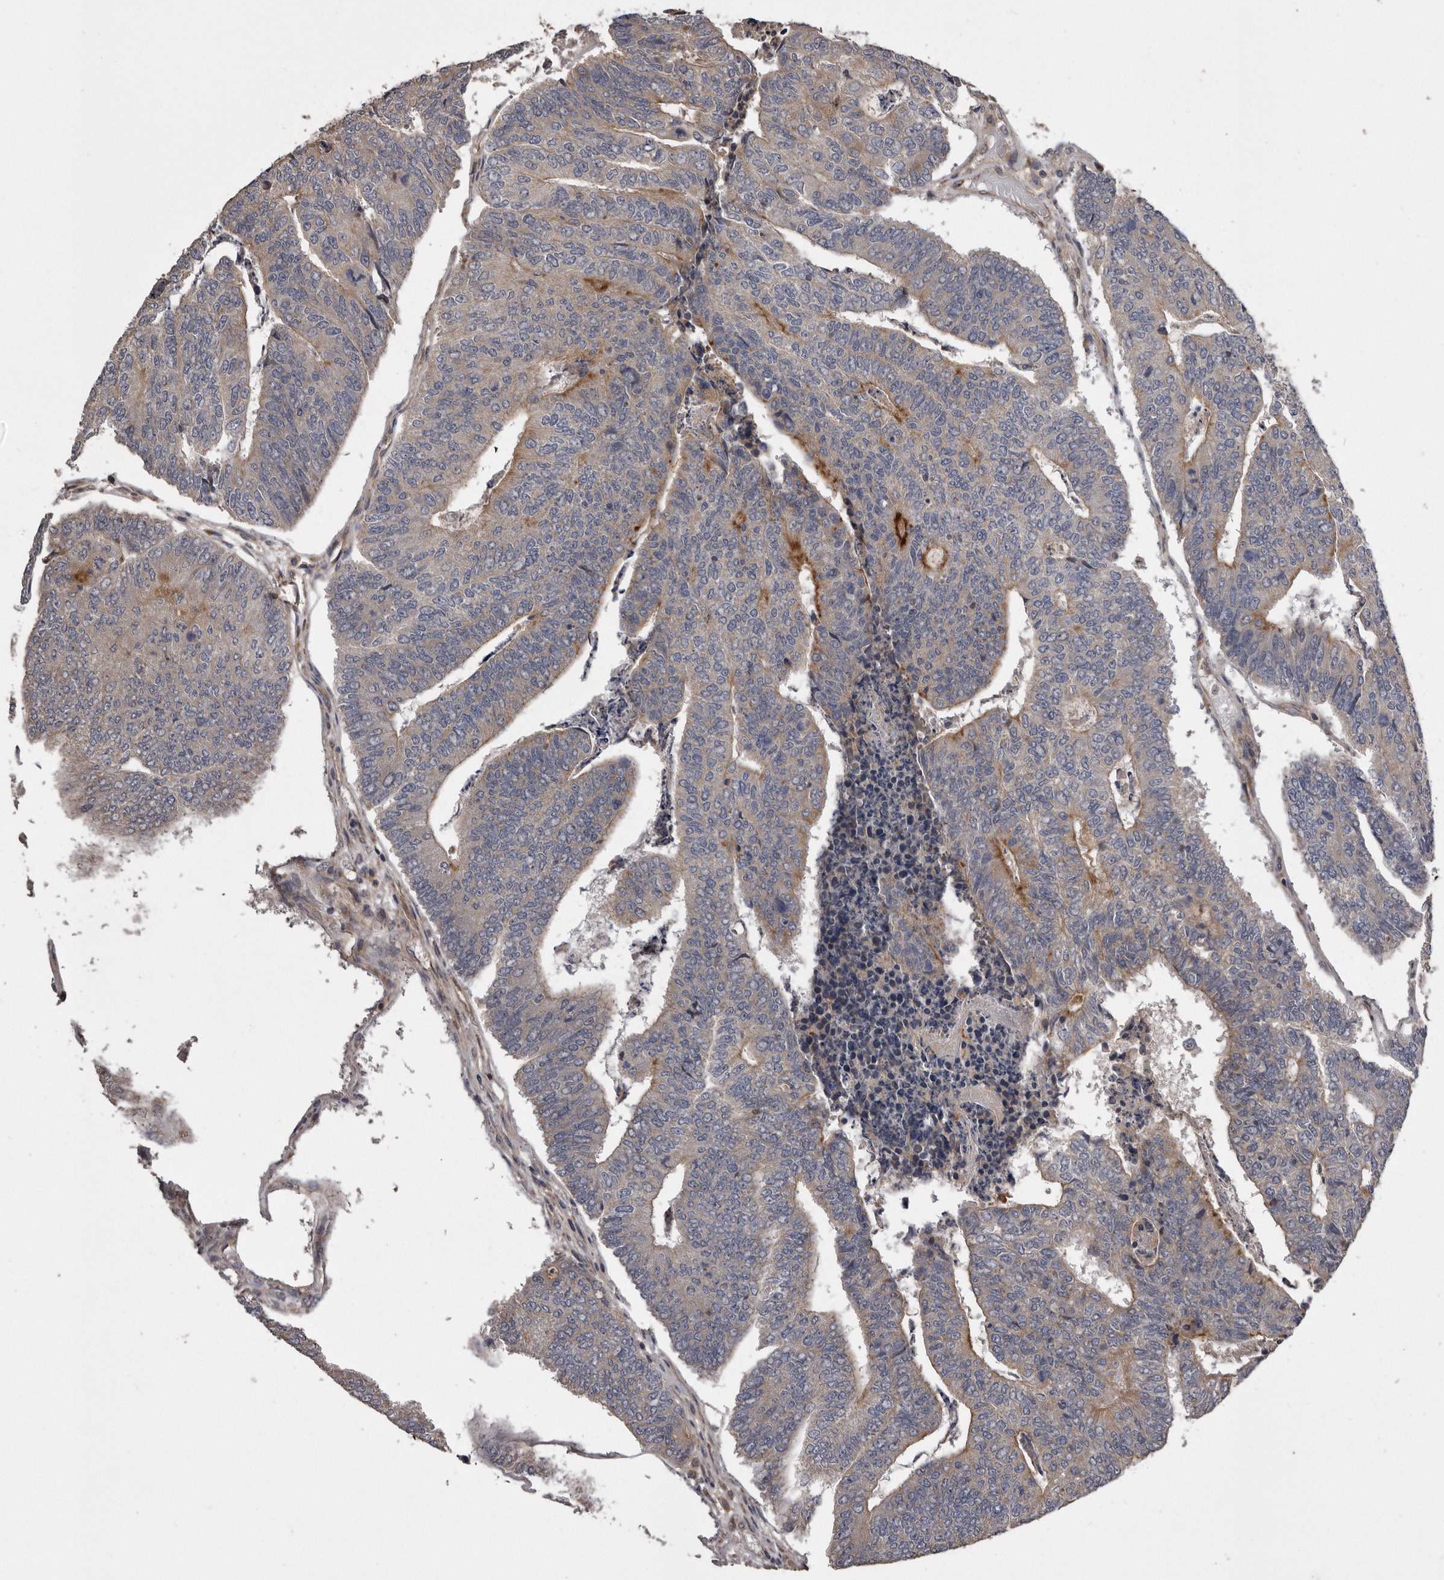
{"staining": {"intensity": "moderate", "quantity": "<25%", "location": "cytoplasmic/membranous"}, "tissue": "colorectal cancer", "cell_type": "Tumor cells", "image_type": "cancer", "snomed": [{"axis": "morphology", "description": "Adenocarcinoma, NOS"}, {"axis": "topography", "description": "Colon"}], "caption": "DAB immunohistochemical staining of colorectal adenocarcinoma shows moderate cytoplasmic/membranous protein positivity in approximately <25% of tumor cells.", "gene": "ARMCX1", "patient": {"sex": "female", "age": 67}}